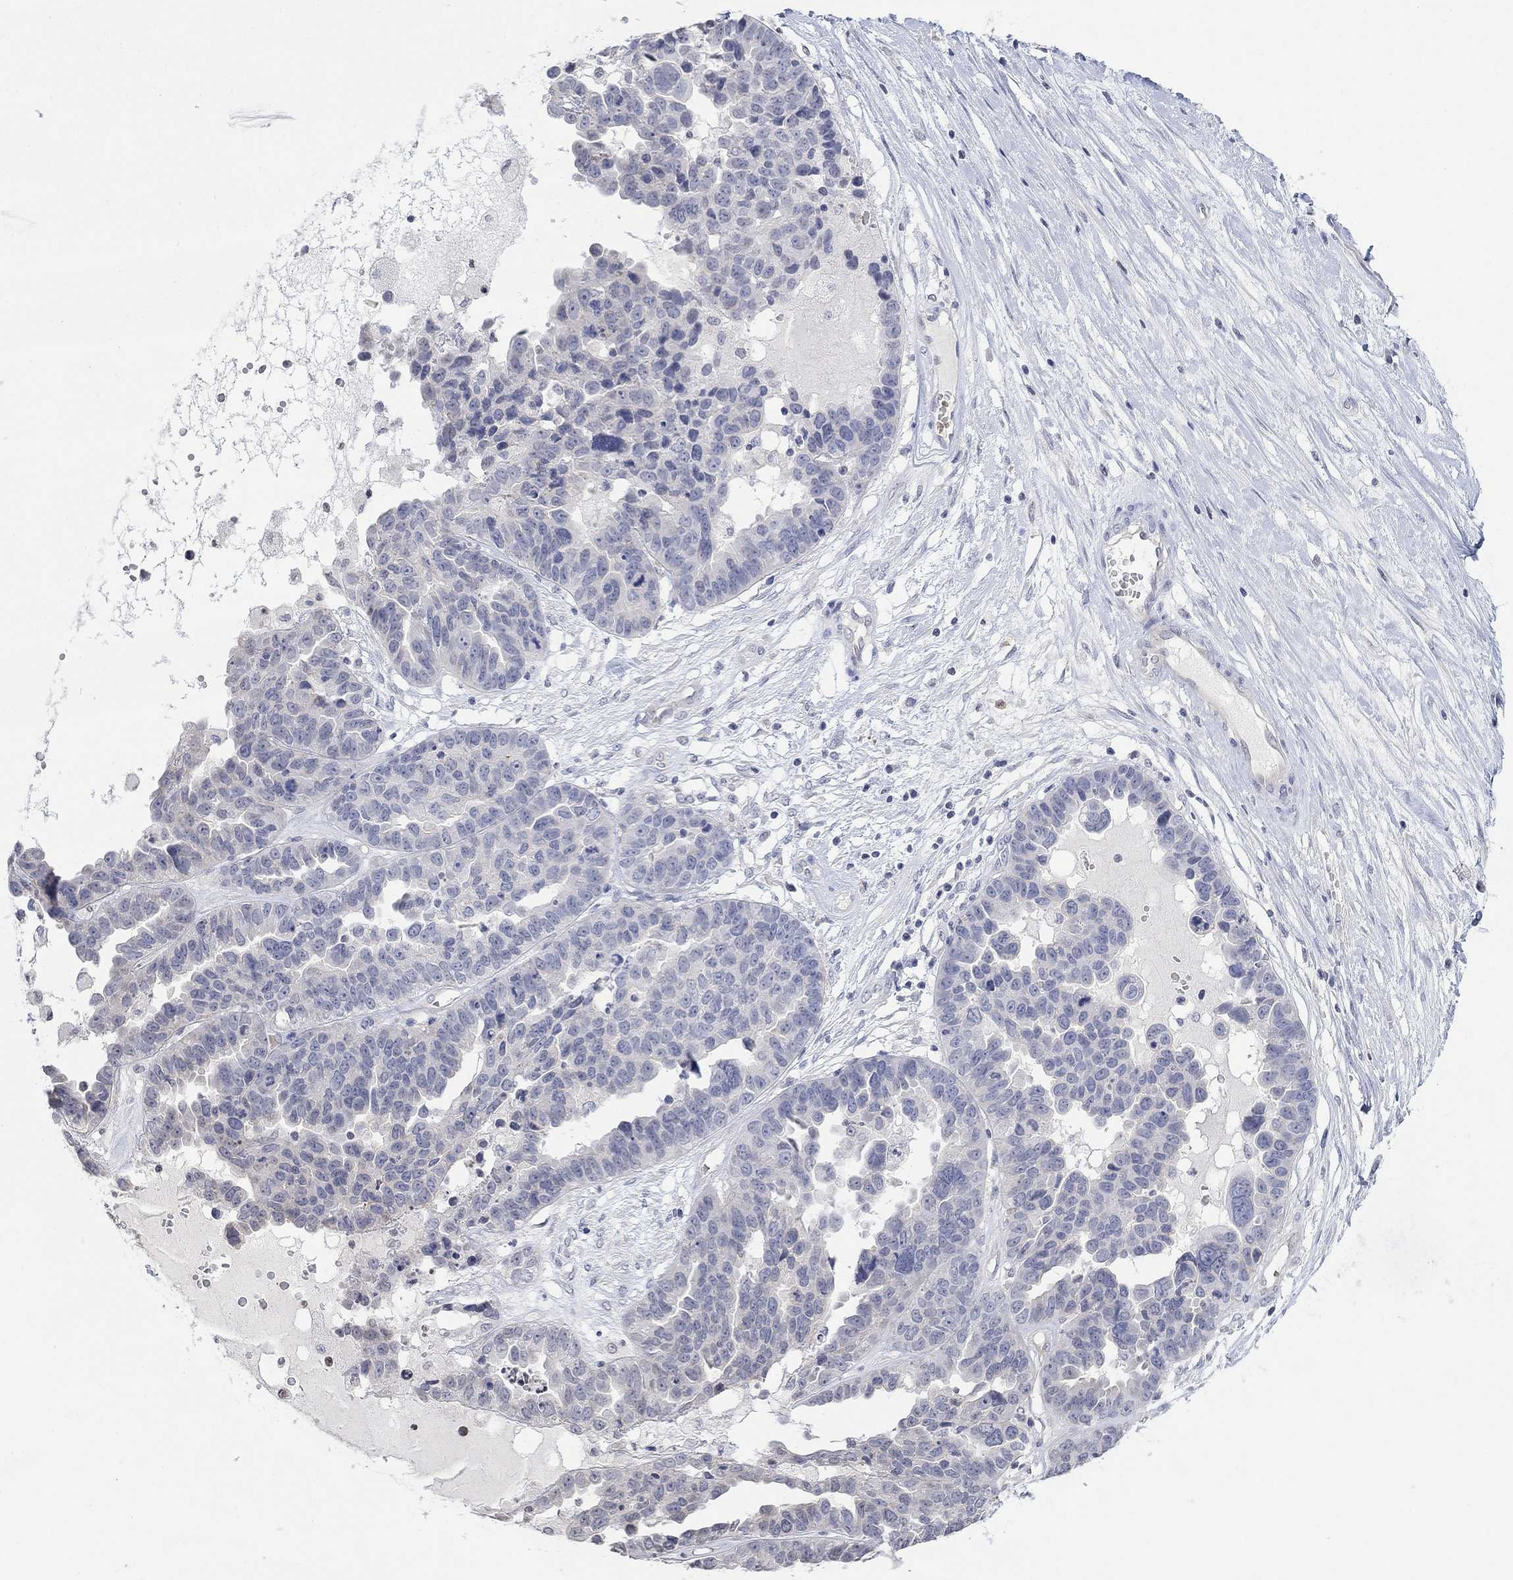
{"staining": {"intensity": "negative", "quantity": "none", "location": "none"}, "tissue": "ovarian cancer", "cell_type": "Tumor cells", "image_type": "cancer", "snomed": [{"axis": "morphology", "description": "Cystadenocarcinoma, serous, NOS"}, {"axis": "topography", "description": "Ovary"}], "caption": "There is no significant expression in tumor cells of ovarian cancer (serous cystadenocarcinoma).", "gene": "TMEM255A", "patient": {"sex": "female", "age": 87}}